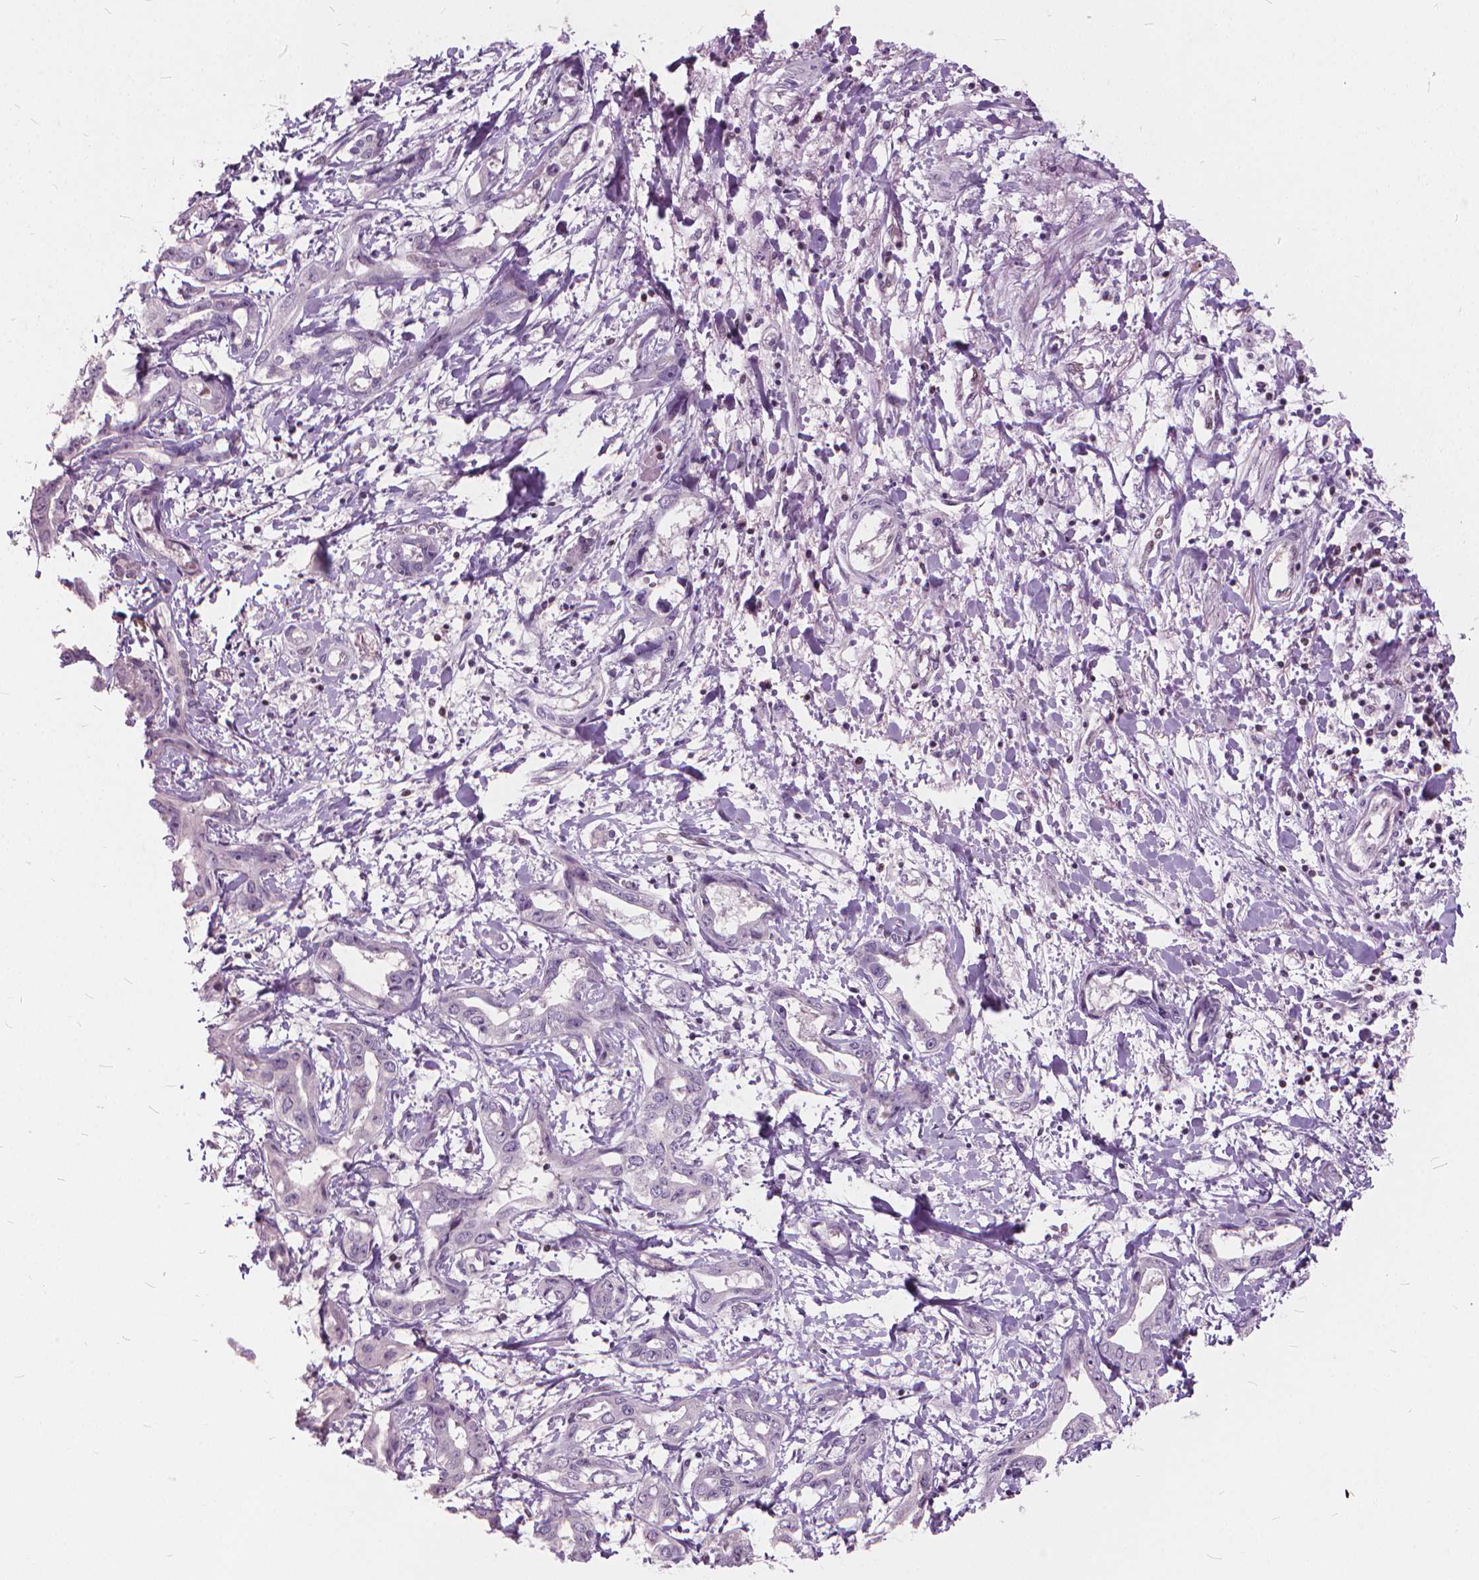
{"staining": {"intensity": "negative", "quantity": "none", "location": "none"}, "tissue": "liver cancer", "cell_type": "Tumor cells", "image_type": "cancer", "snomed": [{"axis": "morphology", "description": "Cholangiocarcinoma"}, {"axis": "topography", "description": "Liver"}], "caption": "This photomicrograph is of cholangiocarcinoma (liver) stained with immunohistochemistry (IHC) to label a protein in brown with the nuclei are counter-stained blue. There is no expression in tumor cells. Nuclei are stained in blue.", "gene": "STAT5B", "patient": {"sex": "male", "age": 59}}